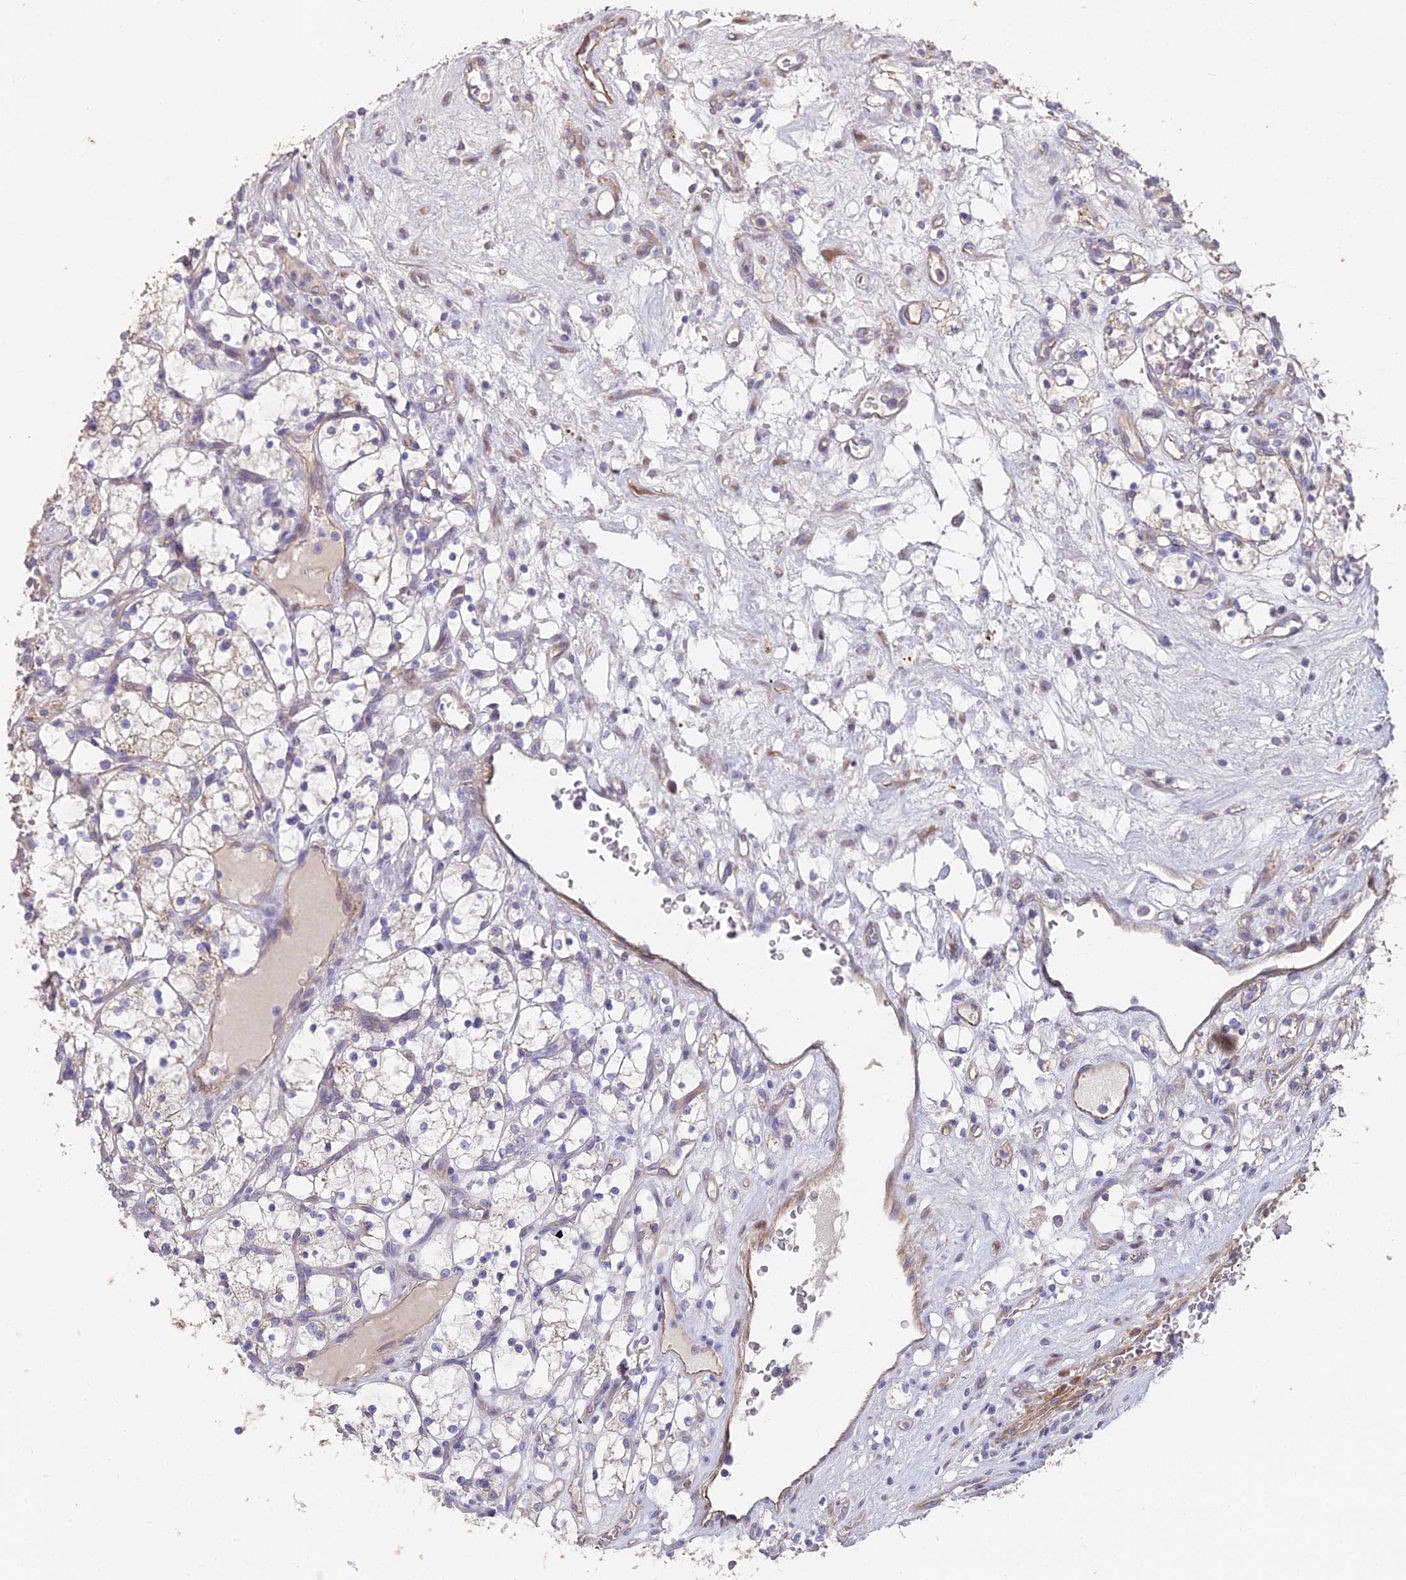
{"staining": {"intensity": "negative", "quantity": "none", "location": "none"}, "tissue": "renal cancer", "cell_type": "Tumor cells", "image_type": "cancer", "snomed": [{"axis": "morphology", "description": "Adenocarcinoma, NOS"}, {"axis": "topography", "description": "Kidney"}], "caption": "Image shows no significant protein expression in tumor cells of renal cancer (adenocarcinoma). (Stains: DAB (3,3'-diaminobenzidine) immunohistochemistry (IHC) with hematoxylin counter stain, Microscopy: brightfield microscopy at high magnification).", "gene": "FAM168B", "patient": {"sex": "female", "age": 69}}